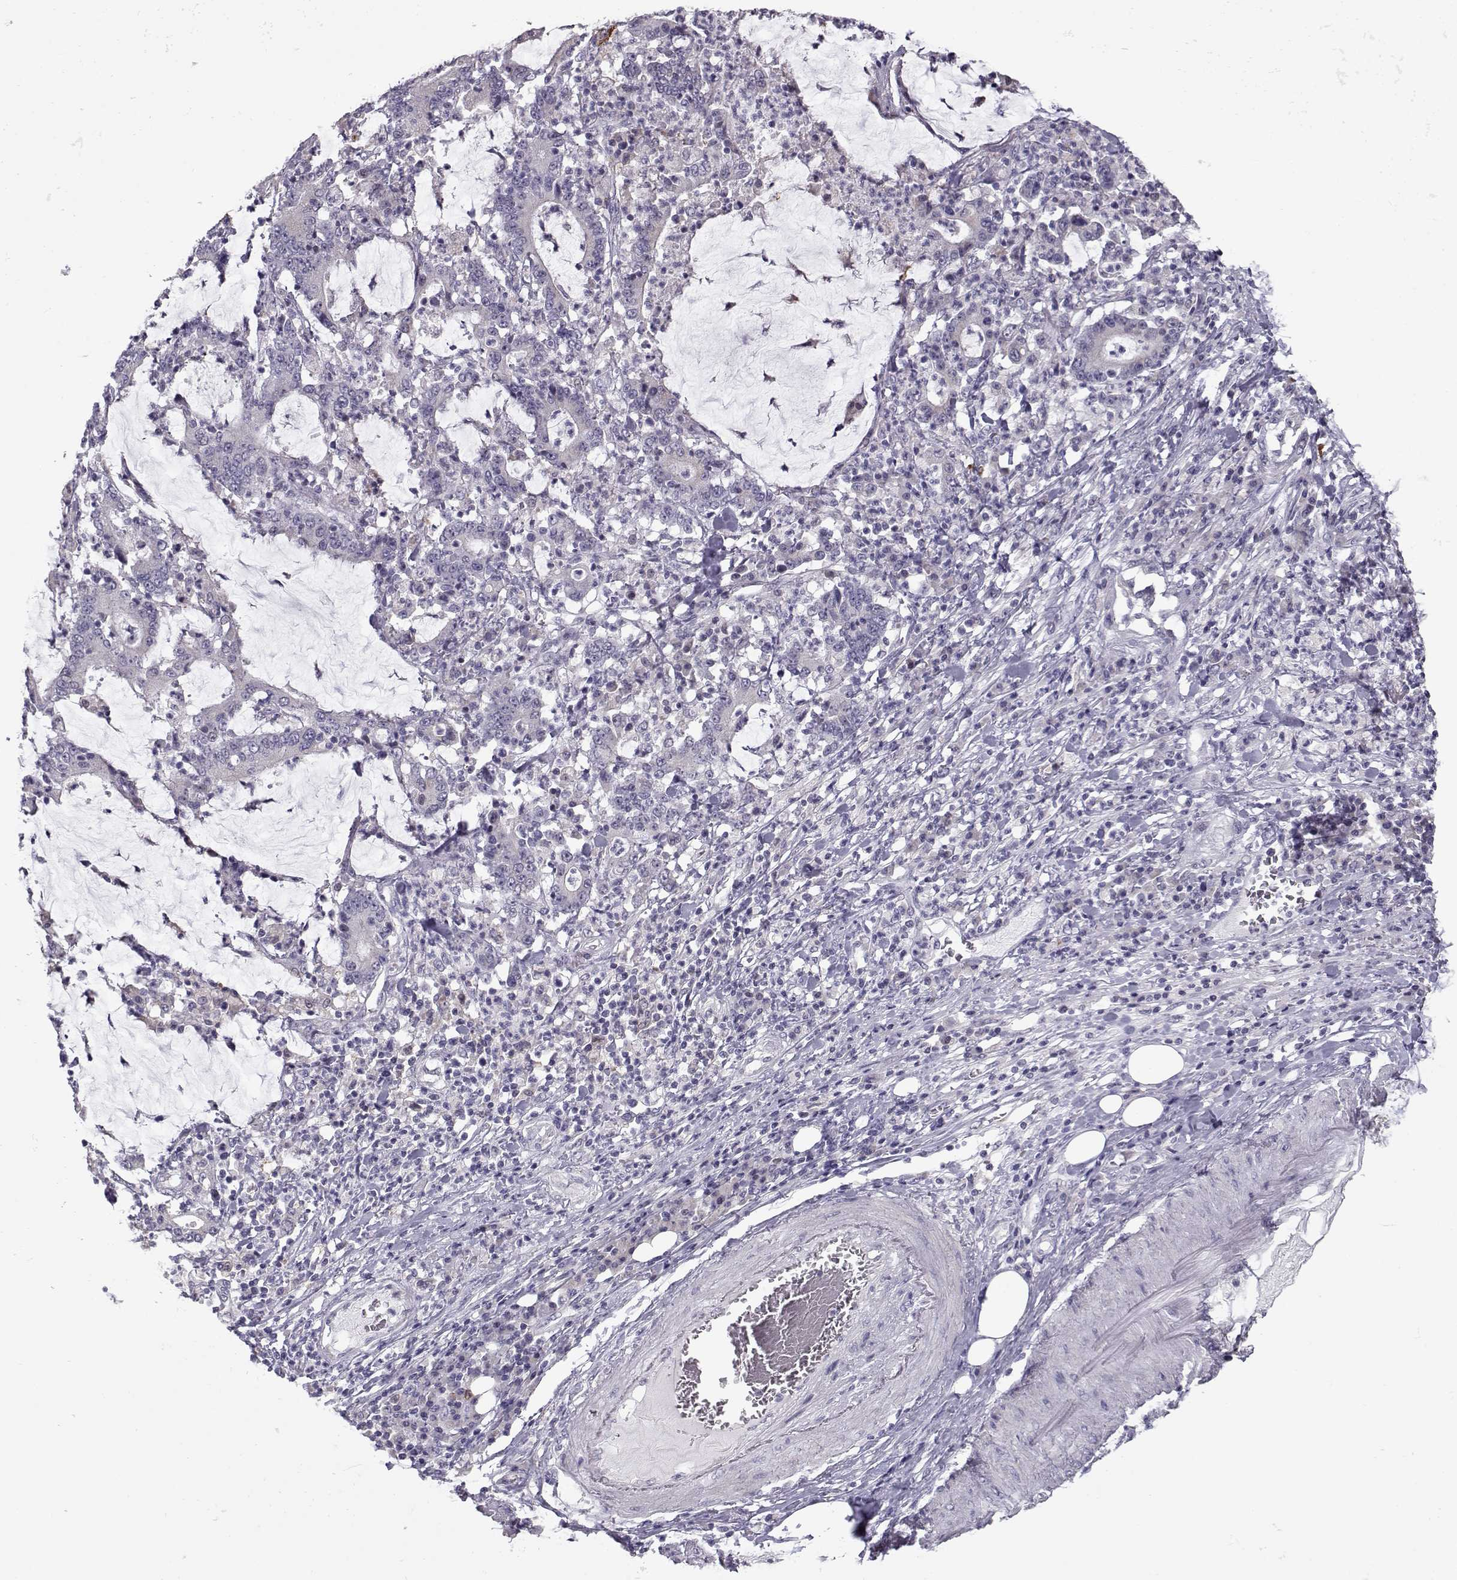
{"staining": {"intensity": "negative", "quantity": "none", "location": "none"}, "tissue": "stomach cancer", "cell_type": "Tumor cells", "image_type": "cancer", "snomed": [{"axis": "morphology", "description": "Adenocarcinoma, NOS"}, {"axis": "topography", "description": "Stomach, upper"}], "caption": "An image of human stomach cancer (adenocarcinoma) is negative for staining in tumor cells.", "gene": "NPVF", "patient": {"sex": "male", "age": 68}}